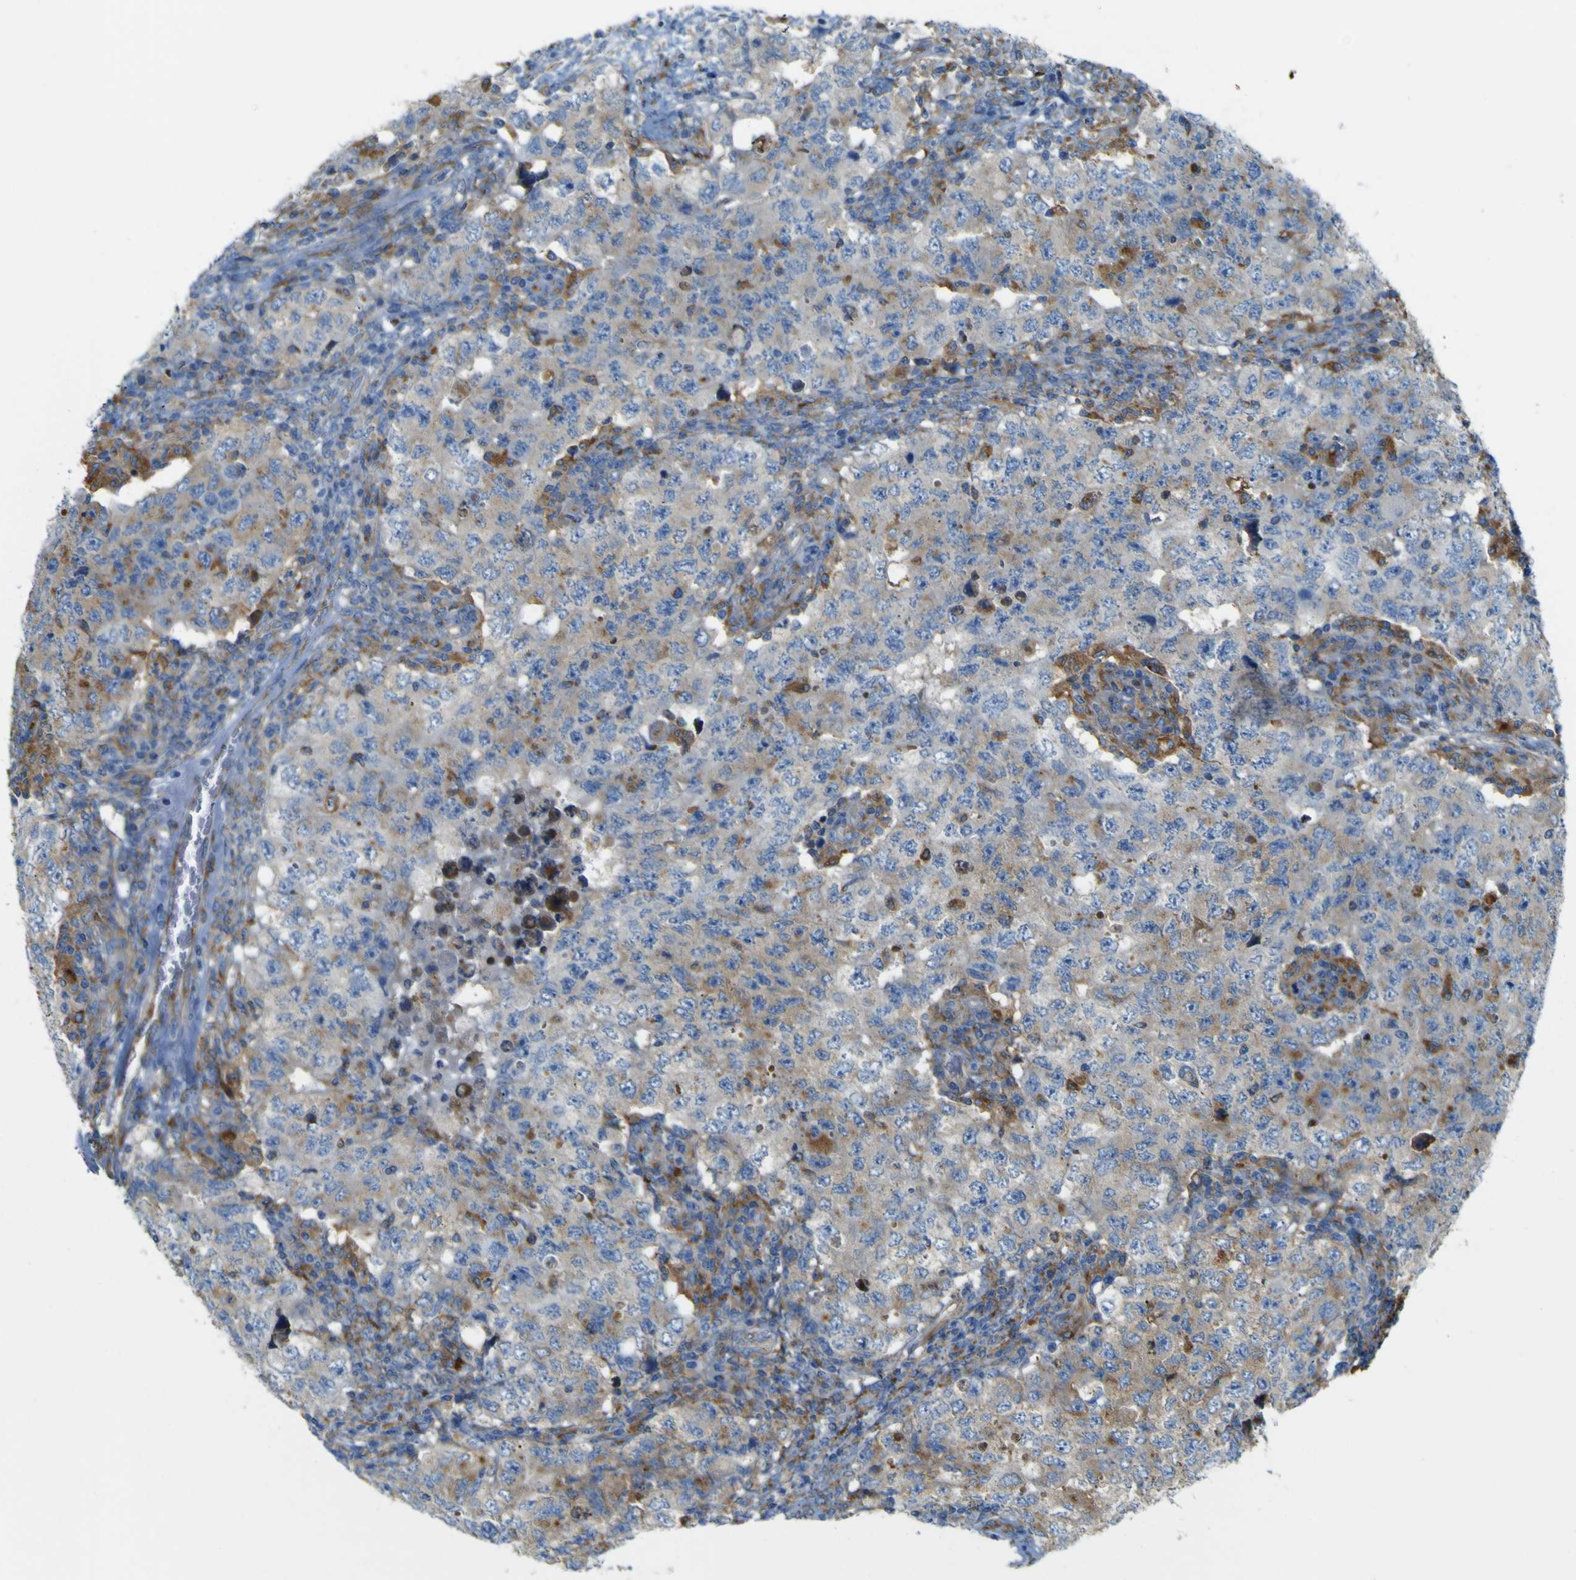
{"staining": {"intensity": "moderate", "quantity": "25%-75%", "location": "cytoplasmic/membranous"}, "tissue": "testis cancer", "cell_type": "Tumor cells", "image_type": "cancer", "snomed": [{"axis": "morphology", "description": "Carcinoma, Embryonal, NOS"}, {"axis": "topography", "description": "Testis"}], "caption": "This micrograph exhibits IHC staining of human embryonal carcinoma (testis), with medium moderate cytoplasmic/membranous expression in approximately 25%-75% of tumor cells.", "gene": "IGF2R", "patient": {"sex": "male", "age": 26}}